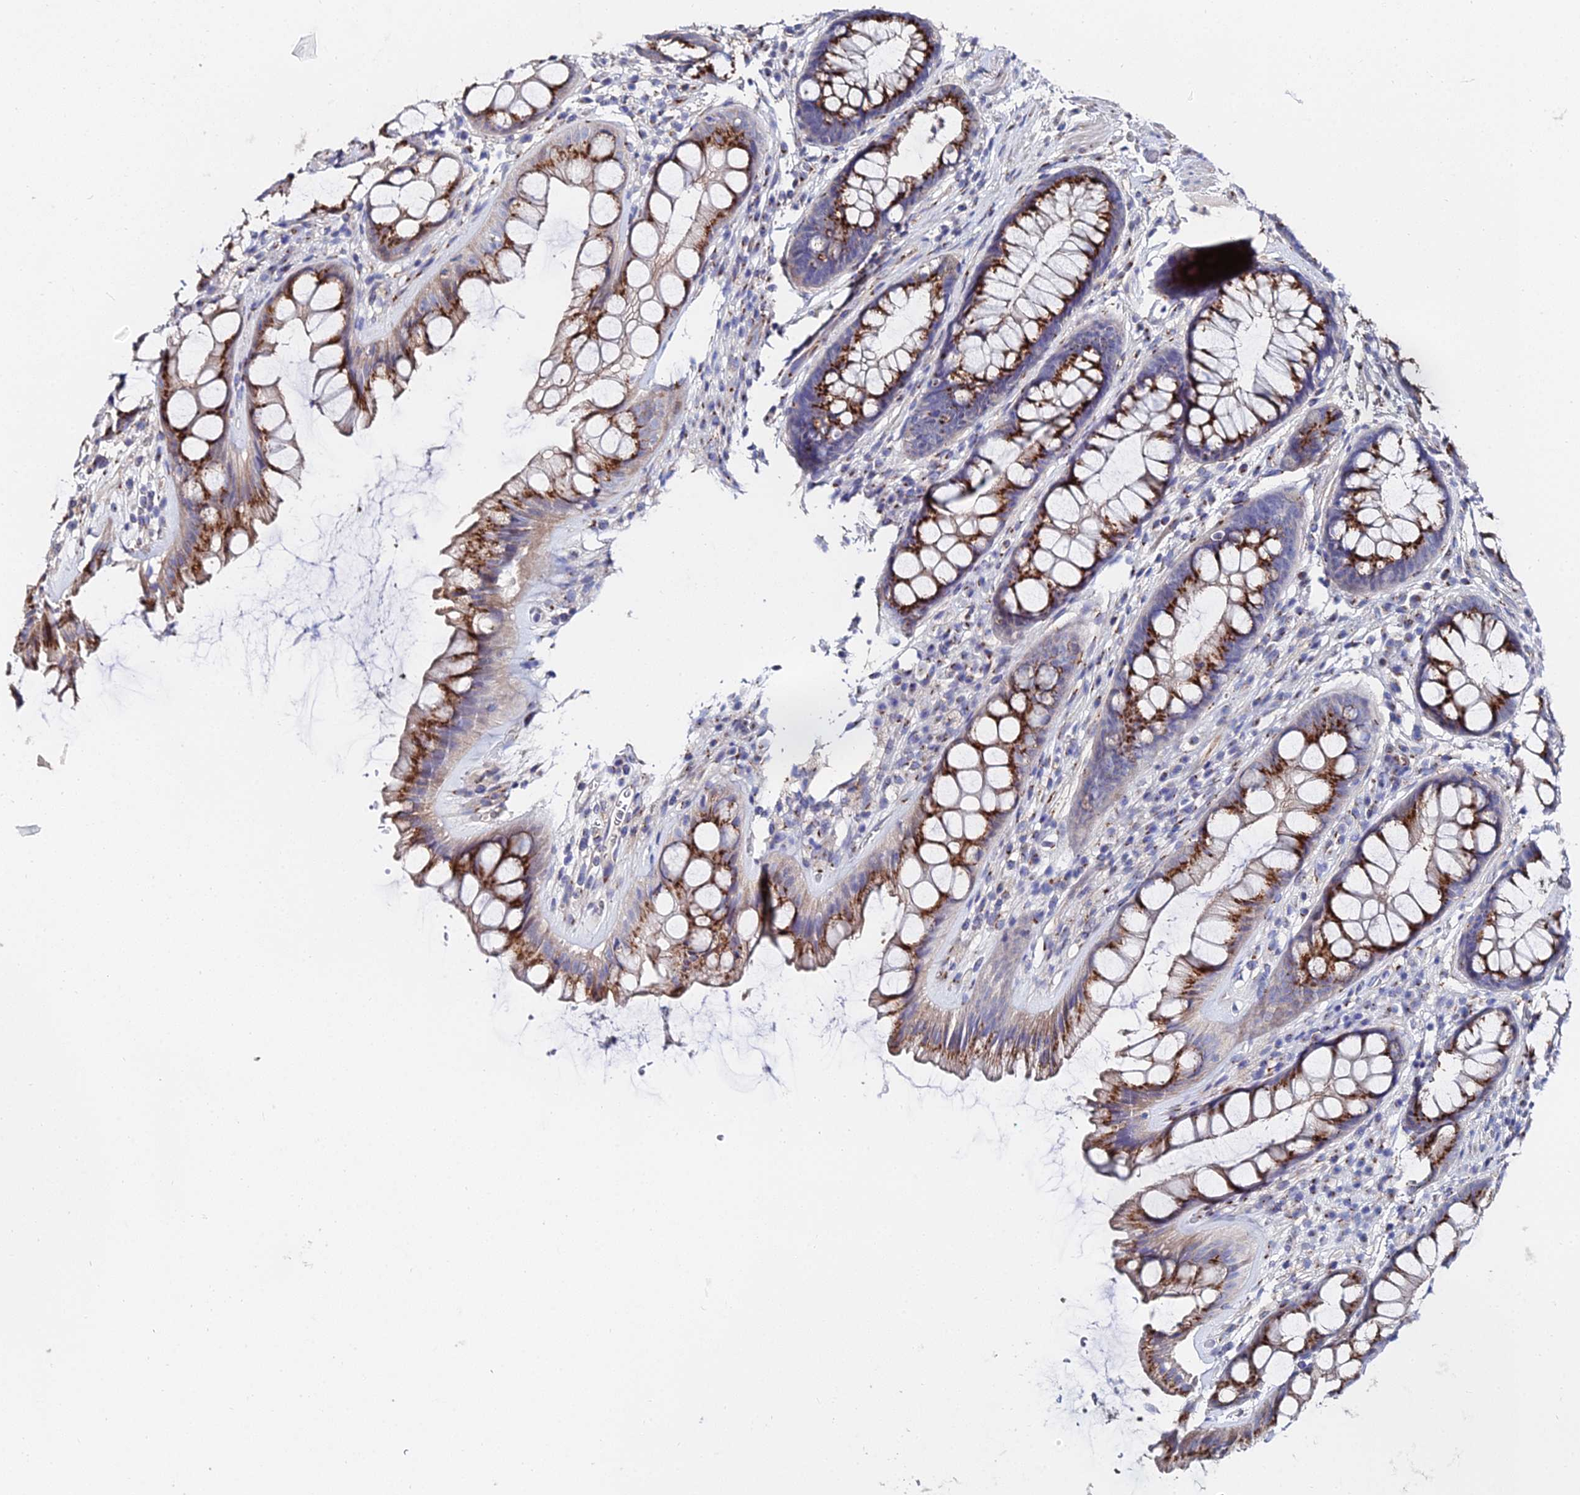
{"staining": {"intensity": "strong", "quantity": ">75%", "location": "cytoplasmic/membranous"}, "tissue": "rectum", "cell_type": "Glandular cells", "image_type": "normal", "snomed": [{"axis": "morphology", "description": "Normal tissue, NOS"}, {"axis": "topography", "description": "Rectum"}], "caption": "This micrograph exhibits IHC staining of unremarkable rectum, with high strong cytoplasmic/membranous expression in approximately >75% of glandular cells.", "gene": "BORCS8", "patient": {"sex": "male", "age": 74}}